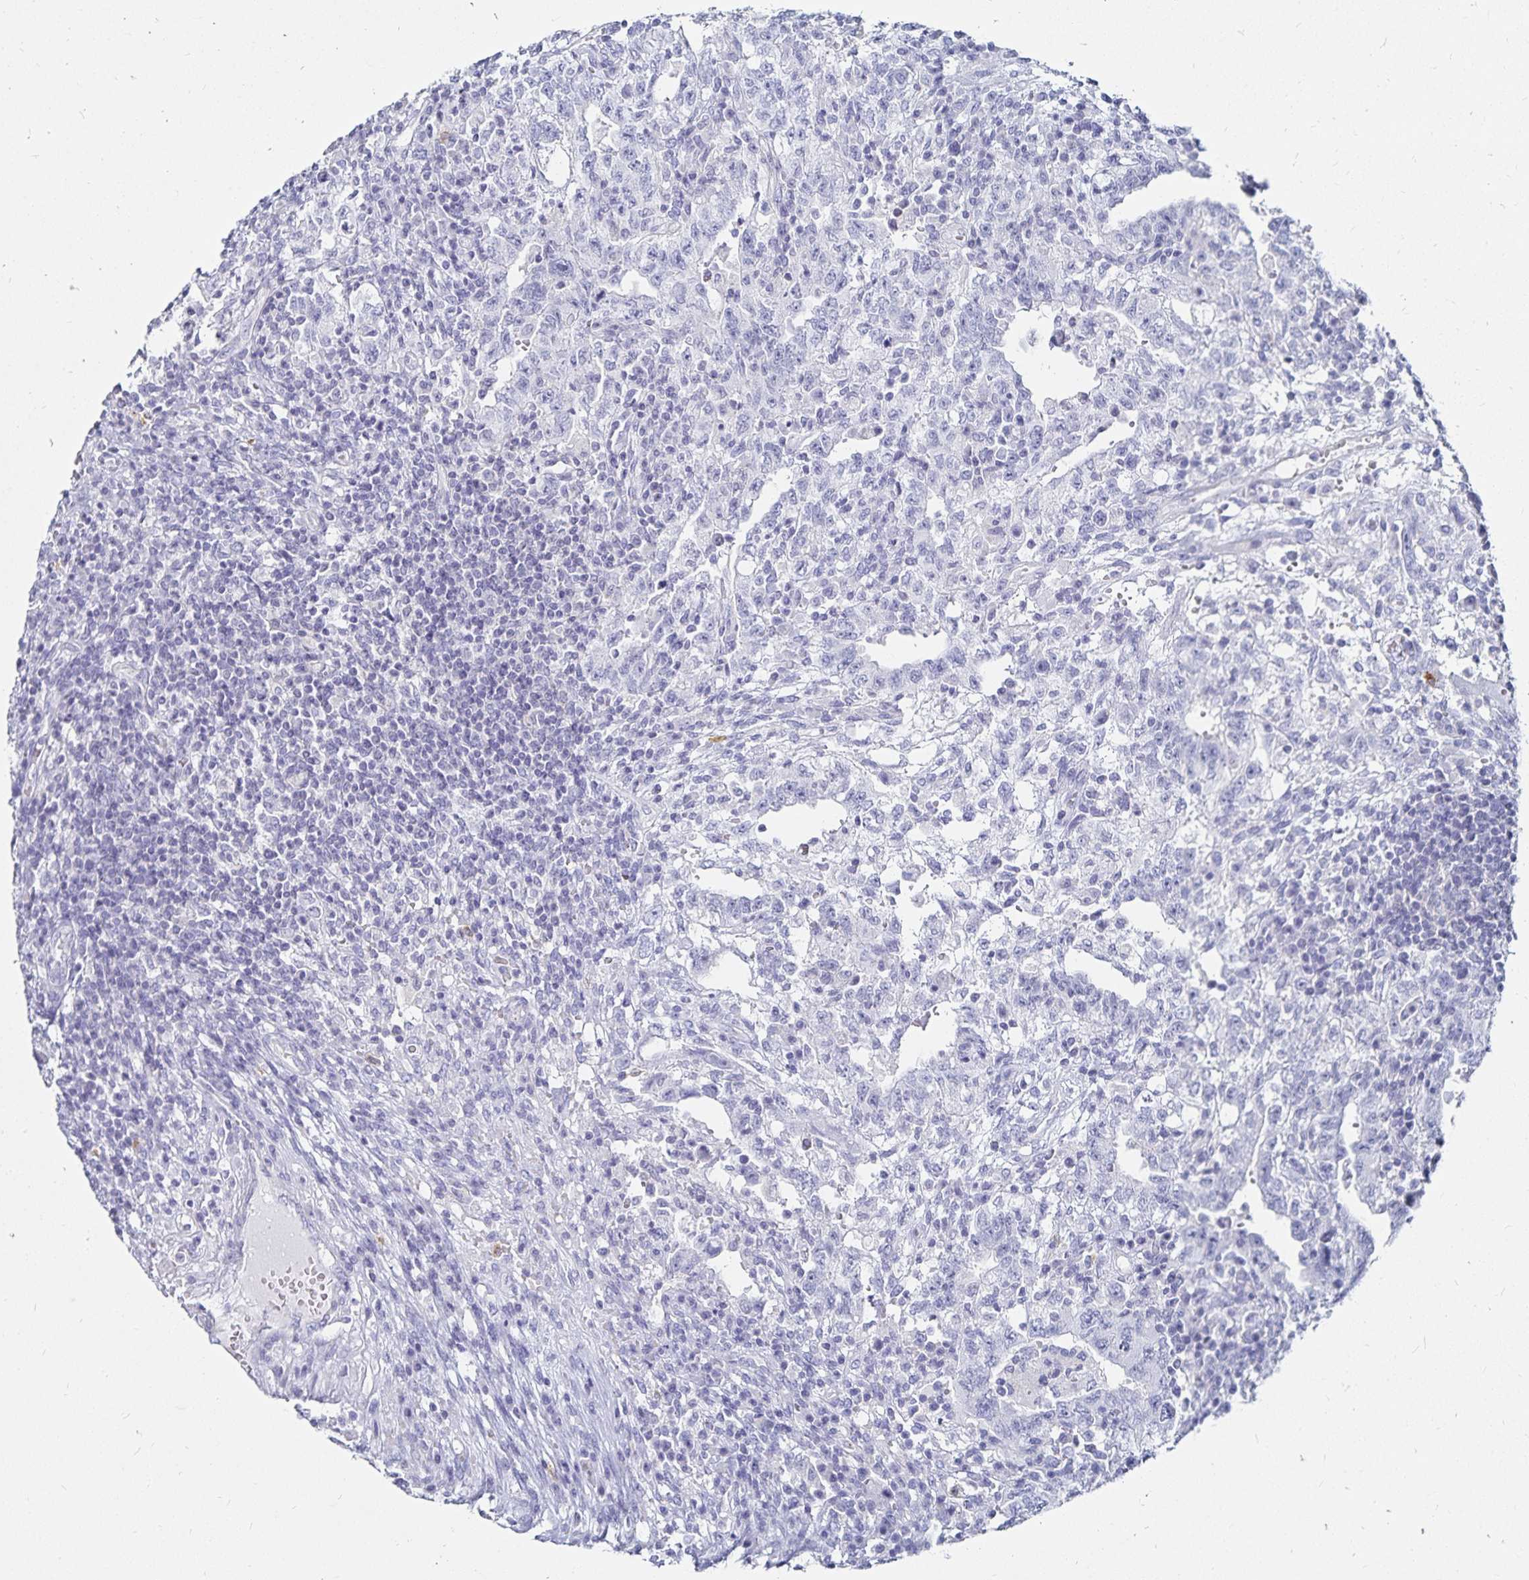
{"staining": {"intensity": "negative", "quantity": "none", "location": "none"}, "tissue": "testis cancer", "cell_type": "Tumor cells", "image_type": "cancer", "snomed": [{"axis": "morphology", "description": "Carcinoma, Embryonal, NOS"}, {"axis": "topography", "description": "Testis"}], "caption": "Testis cancer was stained to show a protein in brown. There is no significant expression in tumor cells.", "gene": "TNIP1", "patient": {"sex": "male", "age": 26}}